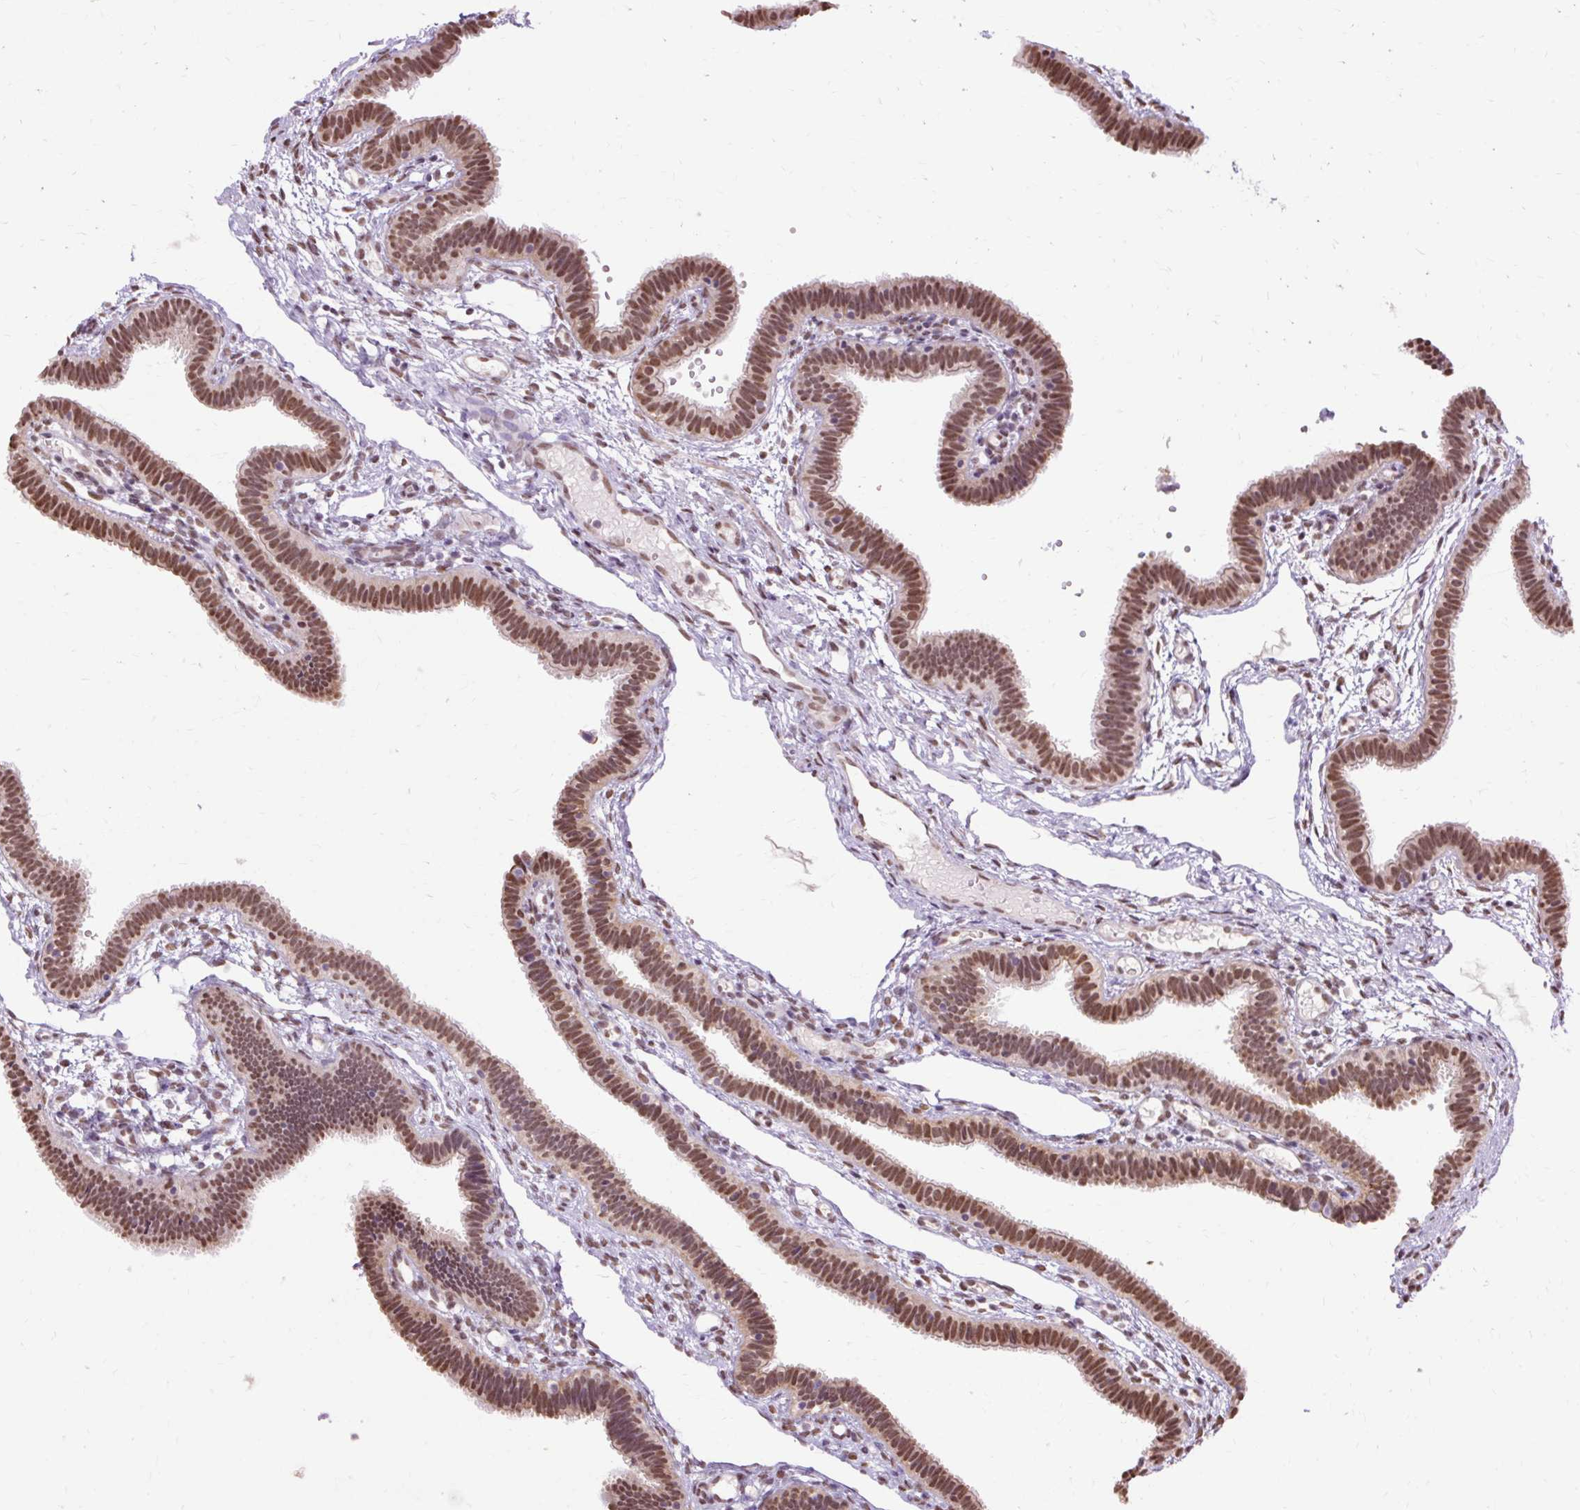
{"staining": {"intensity": "moderate", "quantity": ">75%", "location": "nuclear"}, "tissue": "fallopian tube", "cell_type": "Glandular cells", "image_type": "normal", "snomed": [{"axis": "morphology", "description": "Normal tissue, NOS"}, {"axis": "topography", "description": "Fallopian tube"}], "caption": "Fallopian tube stained with IHC exhibits moderate nuclear positivity in about >75% of glandular cells.", "gene": "ENSG00000261832", "patient": {"sex": "female", "age": 37}}